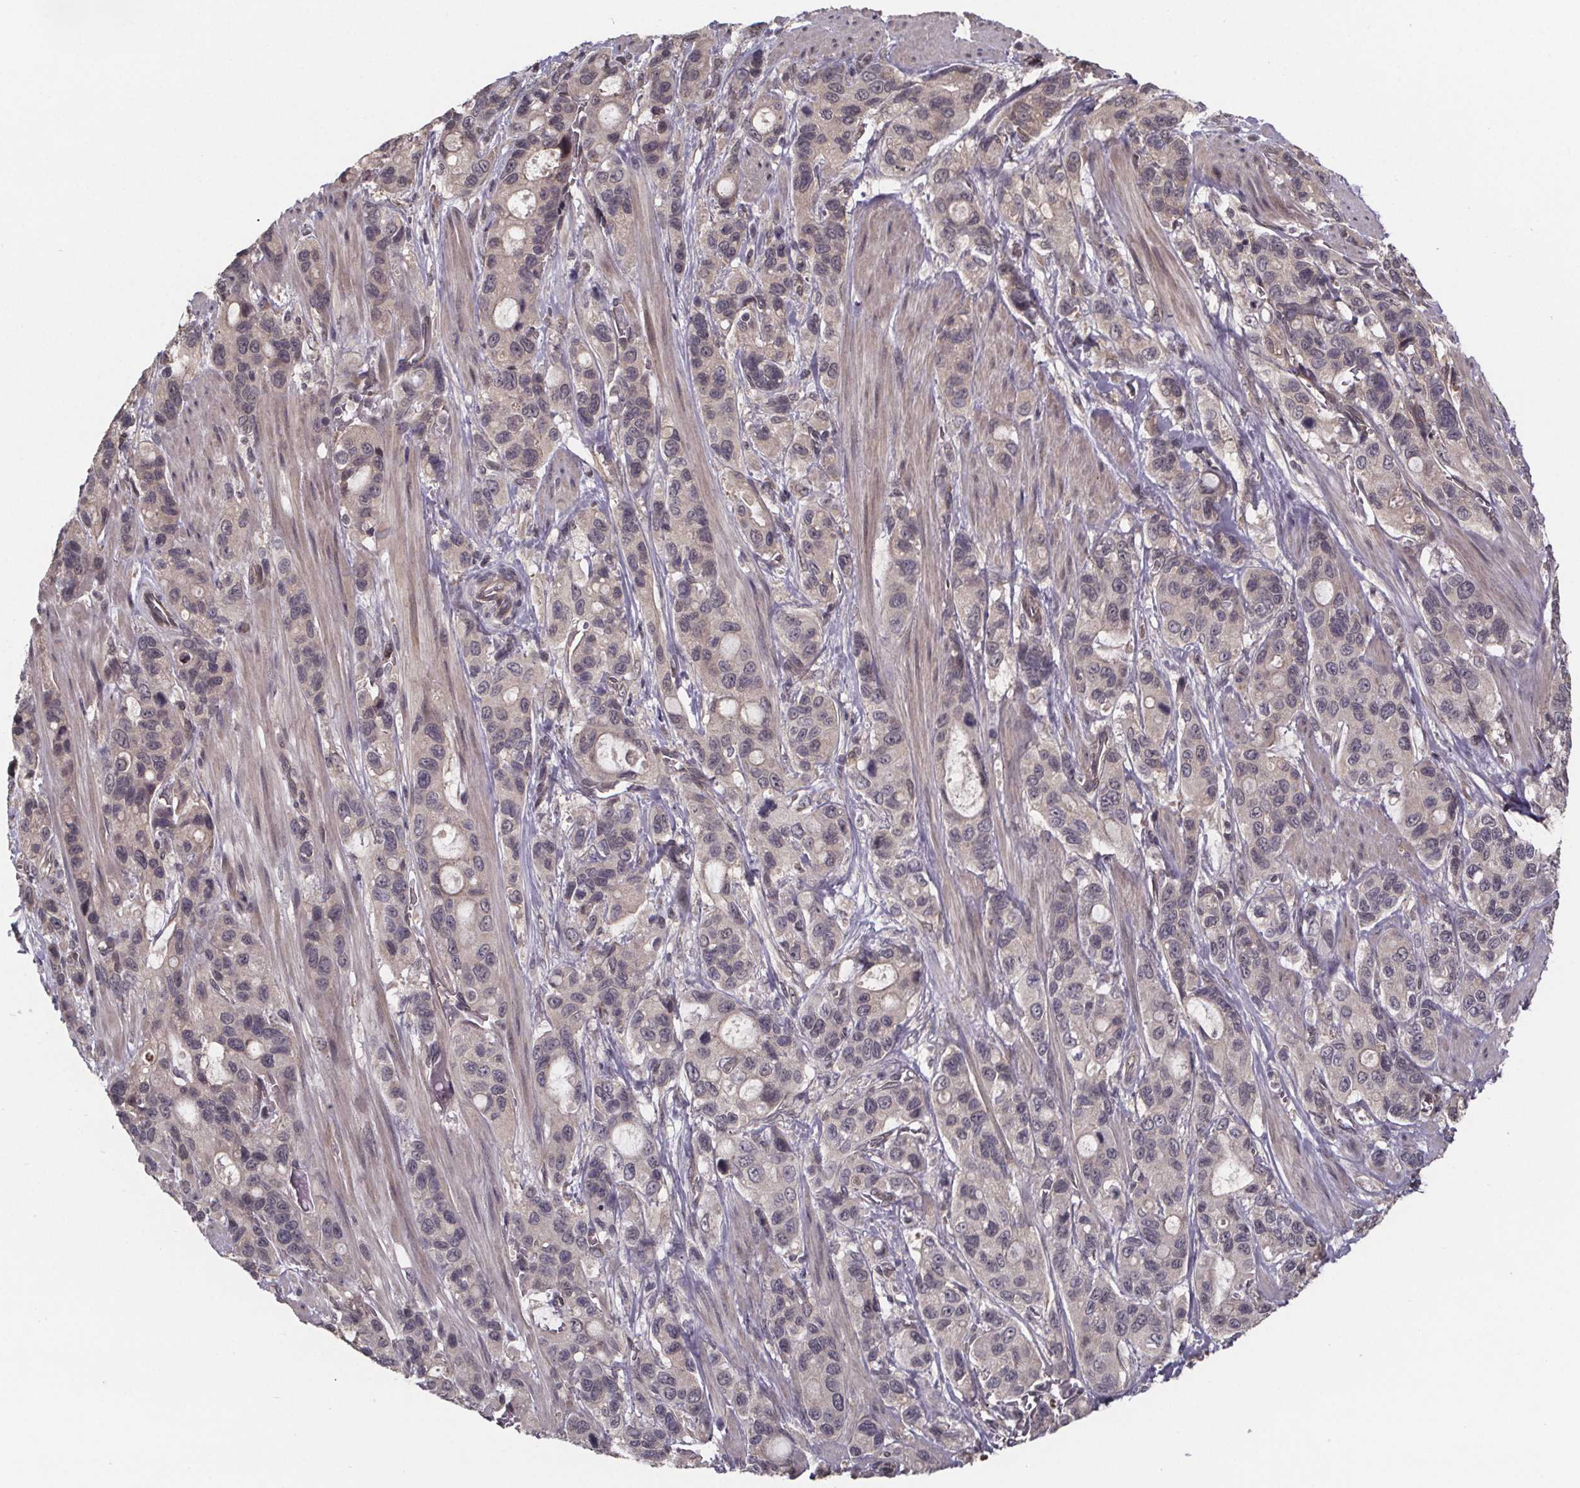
{"staining": {"intensity": "weak", "quantity": "<25%", "location": "cytoplasmic/membranous"}, "tissue": "stomach cancer", "cell_type": "Tumor cells", "image_type": "cancer", "snomed": [{"axis": "morphology", "description": "Adenocarcinoma, NOS"}, {"axis": "topography", "description": "Stomach"}], "caption": "A high-resolution histopathology image shows immunohistochemistry (IHC) staining of stomach cancer (adenocarcinoma), which shows no significant expression in tumor cells.", "gene": "SAT1", "patient": {"sex": "male", "age": 63}}